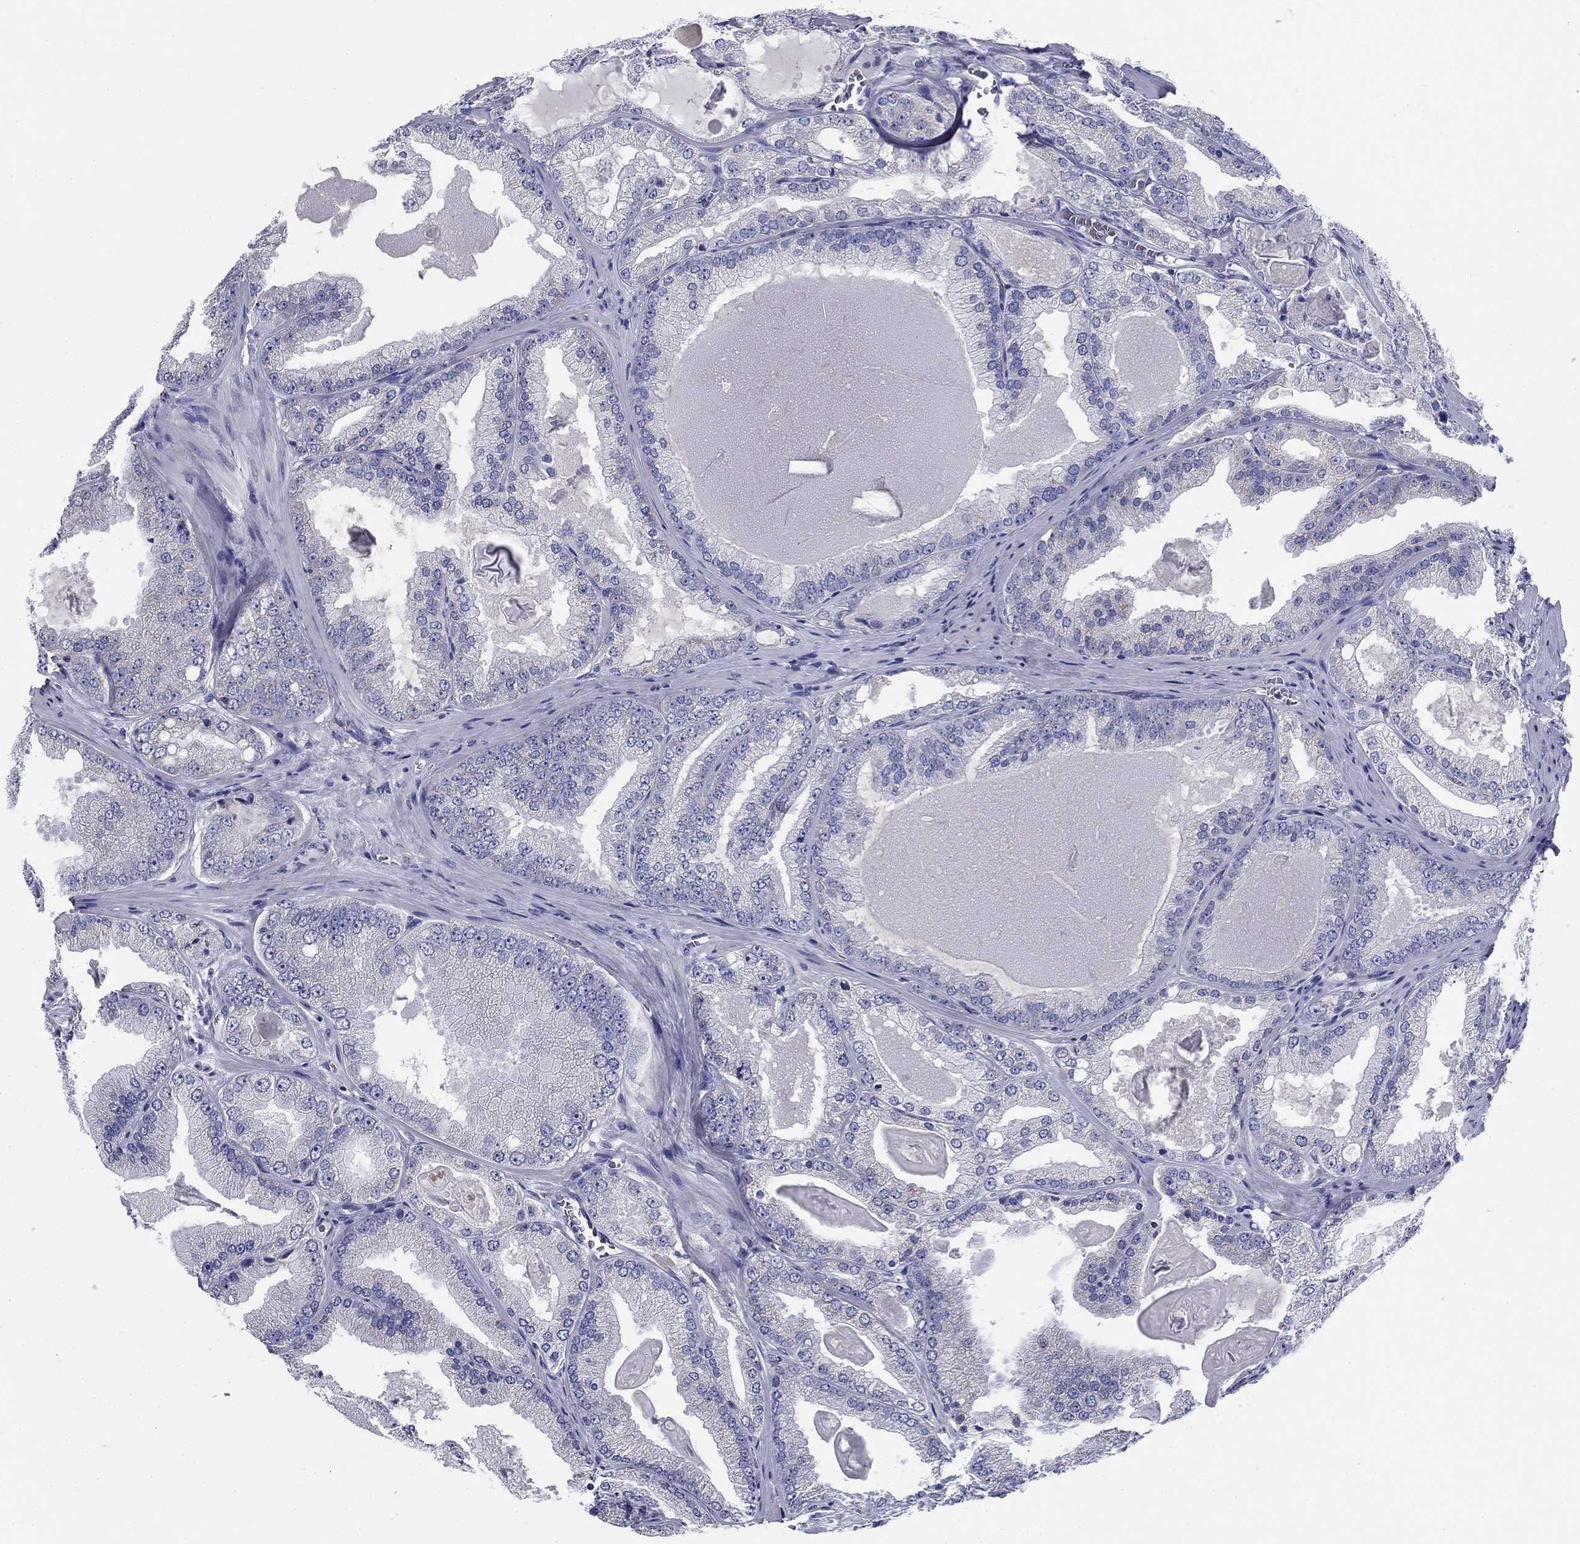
{"staining": {"intensity": "negative", "quantity": "none", "location": "none"}, "tissue": "prostate cancer", "cell_type": "Tumor cells", "image_type": "cancer", "snomed": [{"axis": "morphology", "description": "Adenocarcinoma, Low grade"}, {"axis": "topography", "description": "Prostate"}], "caption": "Low-grade adenocarcinoma (prostate) was stained to show a protein in brown. There is no significant expression in tumor cells. (DAB (3,3'-diaminobenzidine) immunohistochemistry with hematoxylin counter stain).", "gene": "UPB1", "patient": {"sex": "male", "age": 72}}